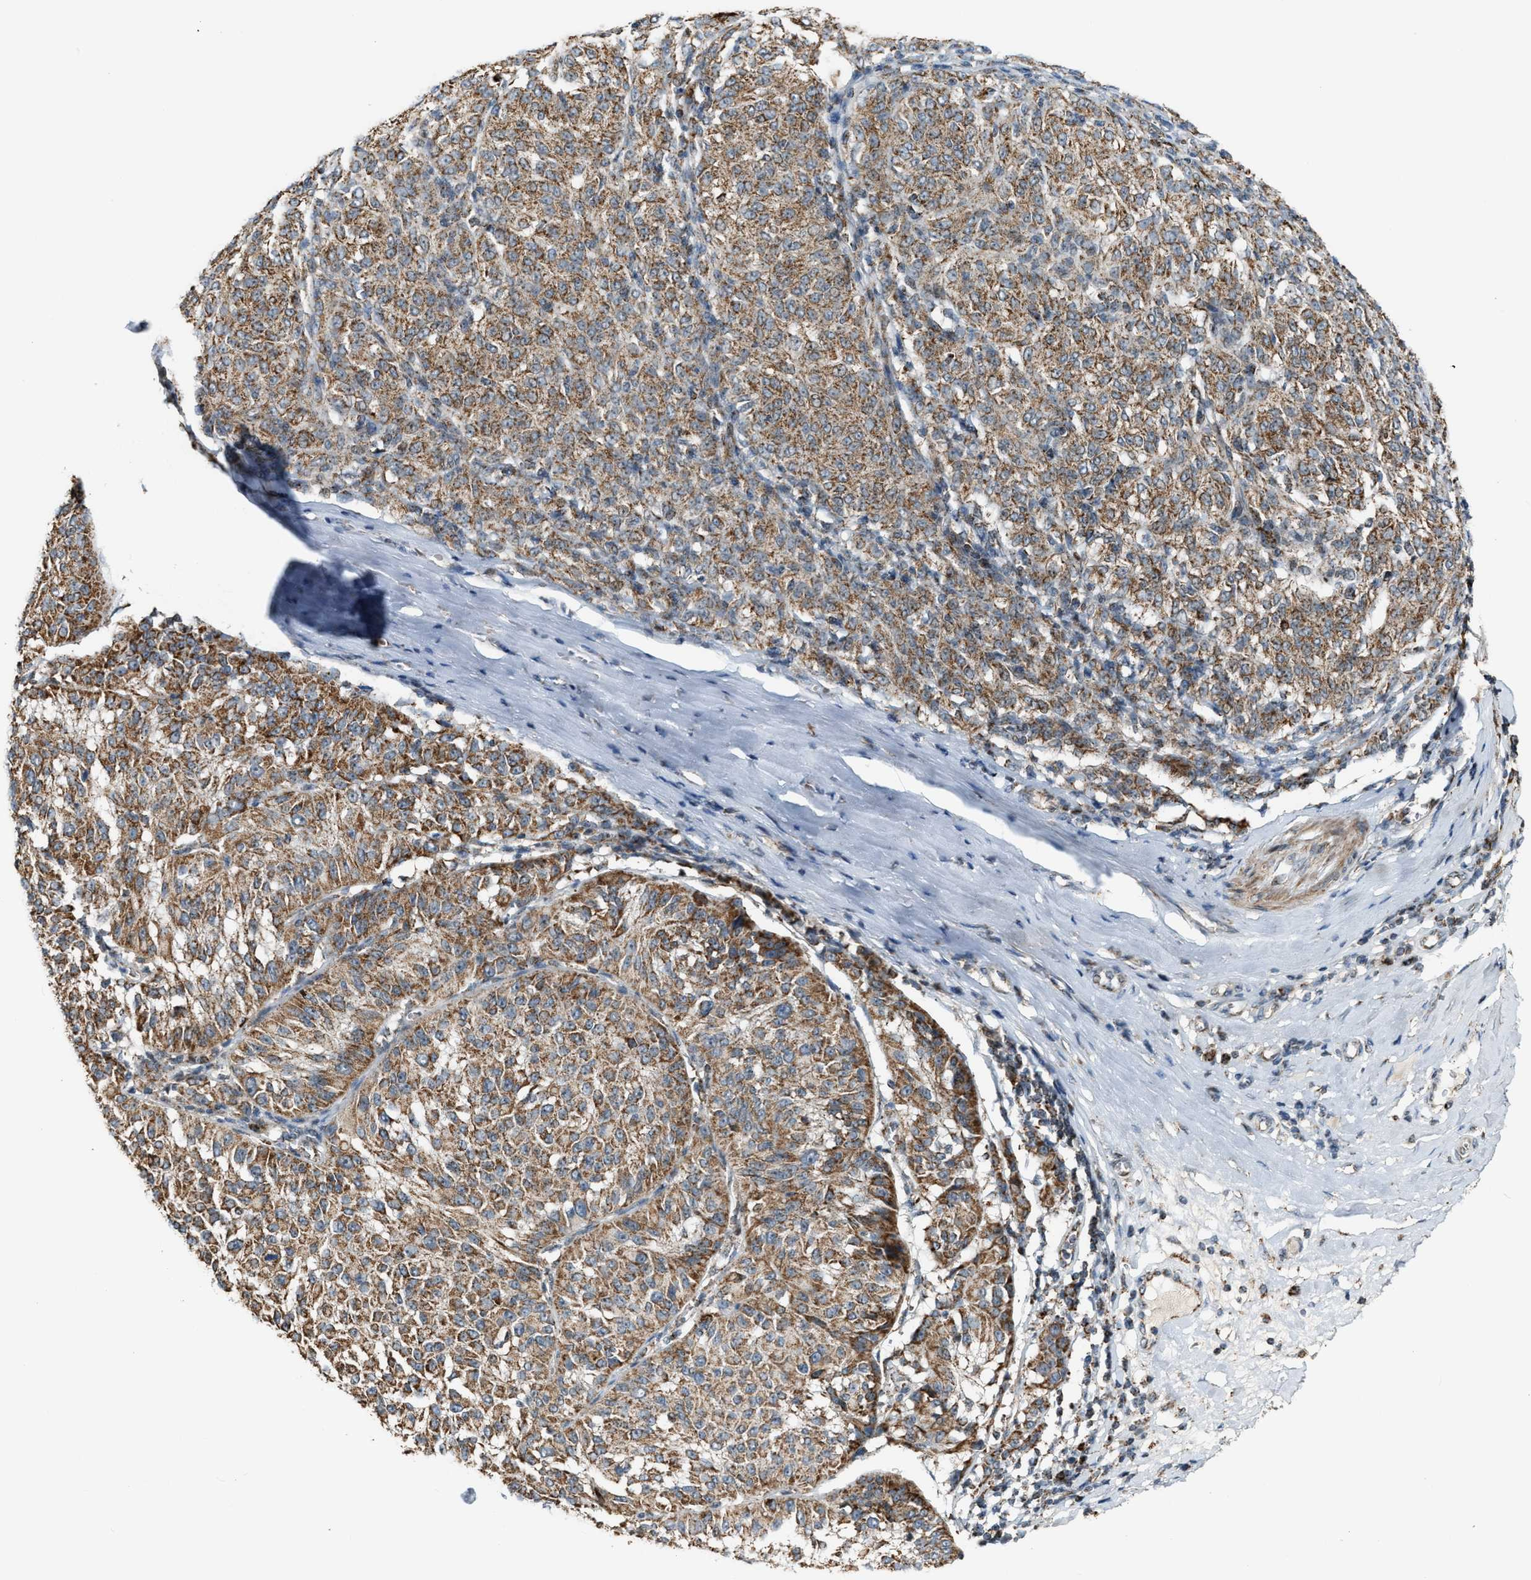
{"staining": {"intensity": "moderate", "quantity": ">75%", "location": "cytoplasmic/membranous"}, "tissue": "melanoma", "cell_type": "Tumor cells", "image_type": "cancer", "snomed": [{"axis": "morphology", "description": "Malignant melanoma, NOS"}, {"axis": "topography", "description": "Skin"}], "caption": "Immunohistochemical staining of human malignant melanoma exhibits medium levels of moderate cytoplasmic/membranous expression in approximately >75% of tumor cells.", "gene": "CHN2", "patient": {"sex": "female", "age": 72}}